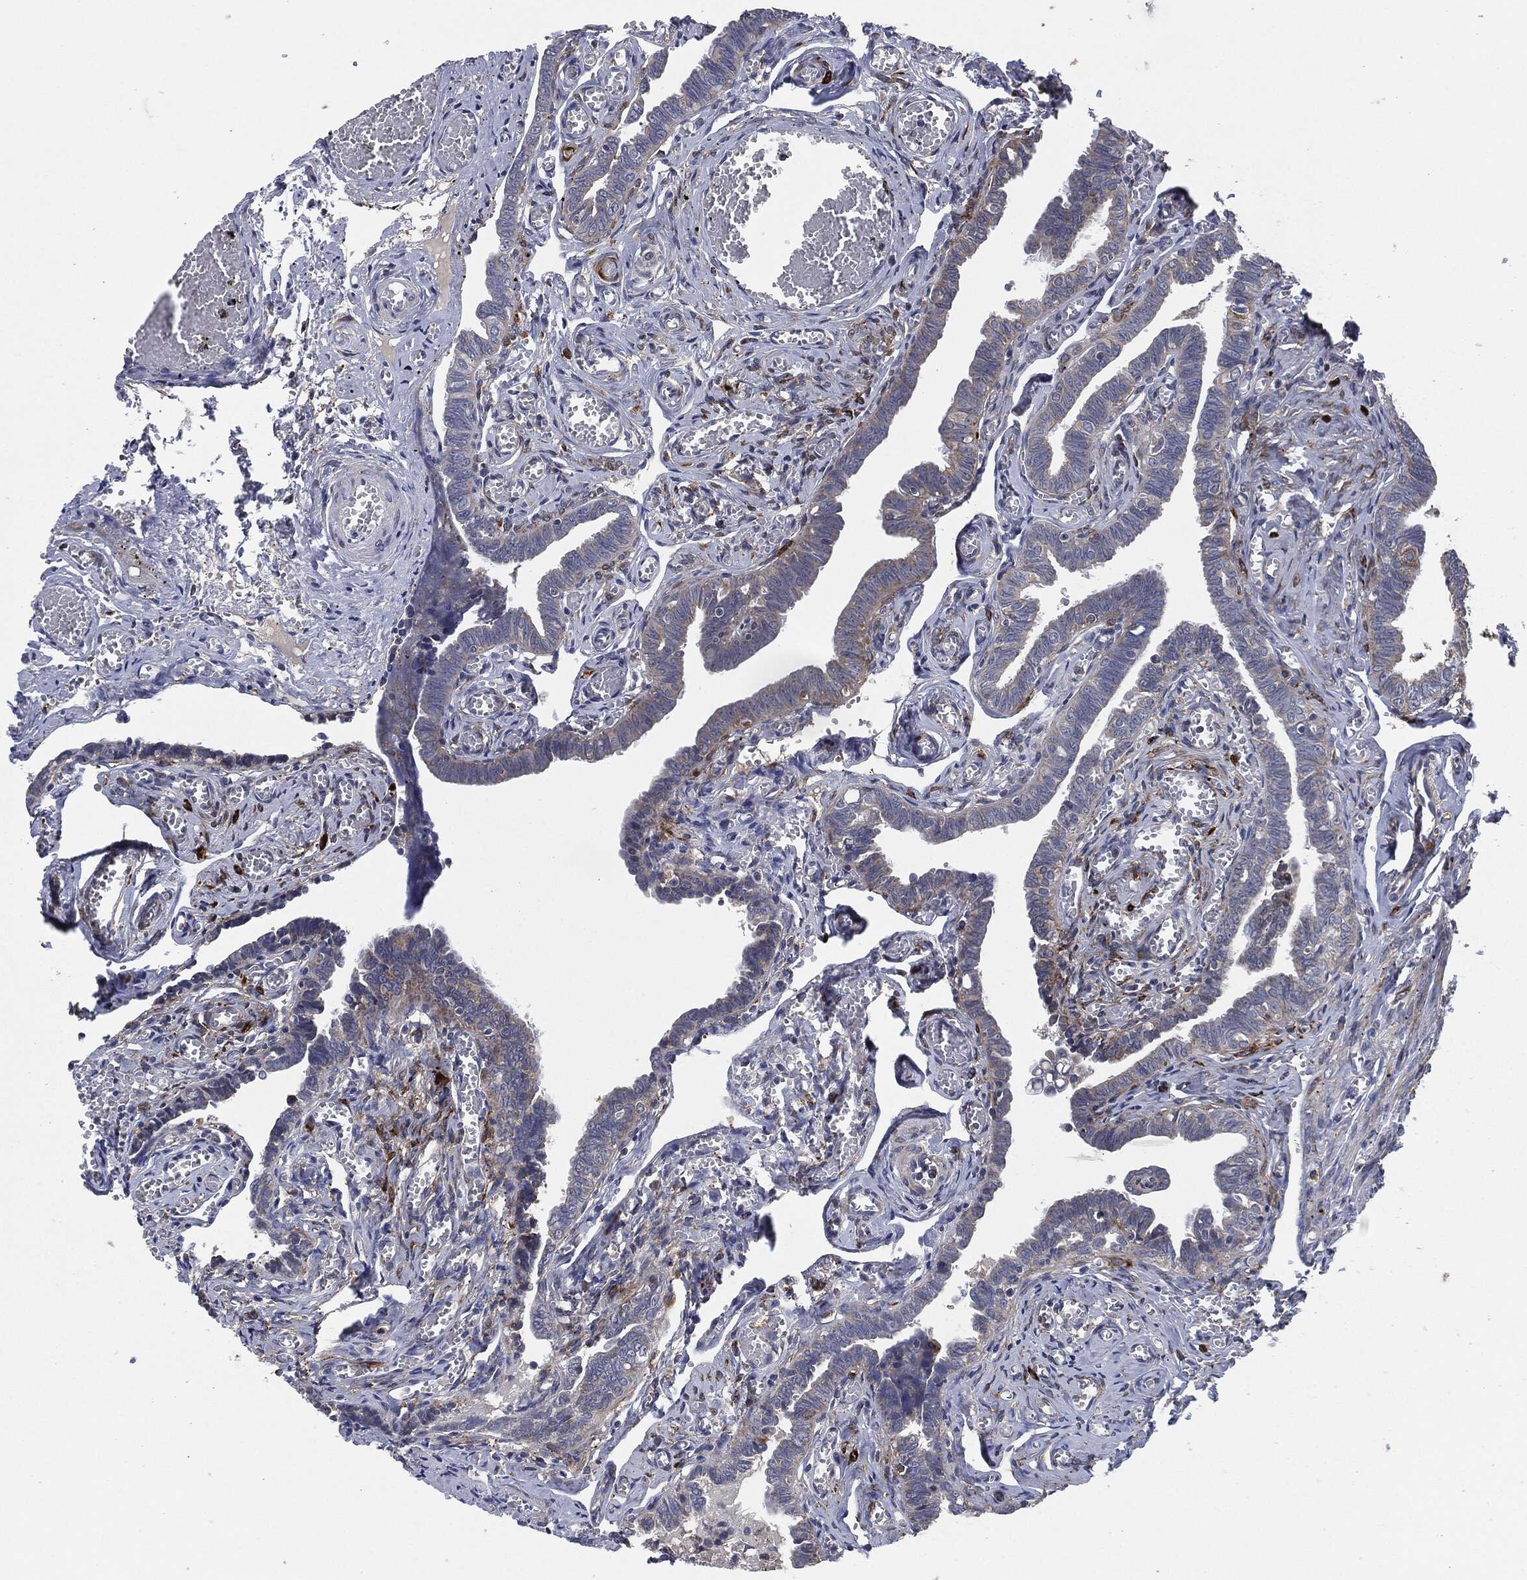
{"staining": {"intensity": "moderate", "quantity": "<25%", "location": "cytoplasmic/membranous"}, "tissue": "fallopian tube", "cell_type": "Glandular cells", "image_type": "normal", "snomed": [{"axis": "morphology", "description": "Normal tissue, NOS"}, {"axis": "topography", "description": "Vascular tissue"}, {"axis": "topography", "description": "Fallopian tube"}], "caption": "Brown immunohistochemical staining in unremarkable fallopian tube displays moderate cytoplasmic/membranous positivity in about <25% of glandular cells. (Brightfield microscopy of DAB IHC at high magnification).", "gene": "TMEM11", "patient": {"sex": "female", "age": 67}}